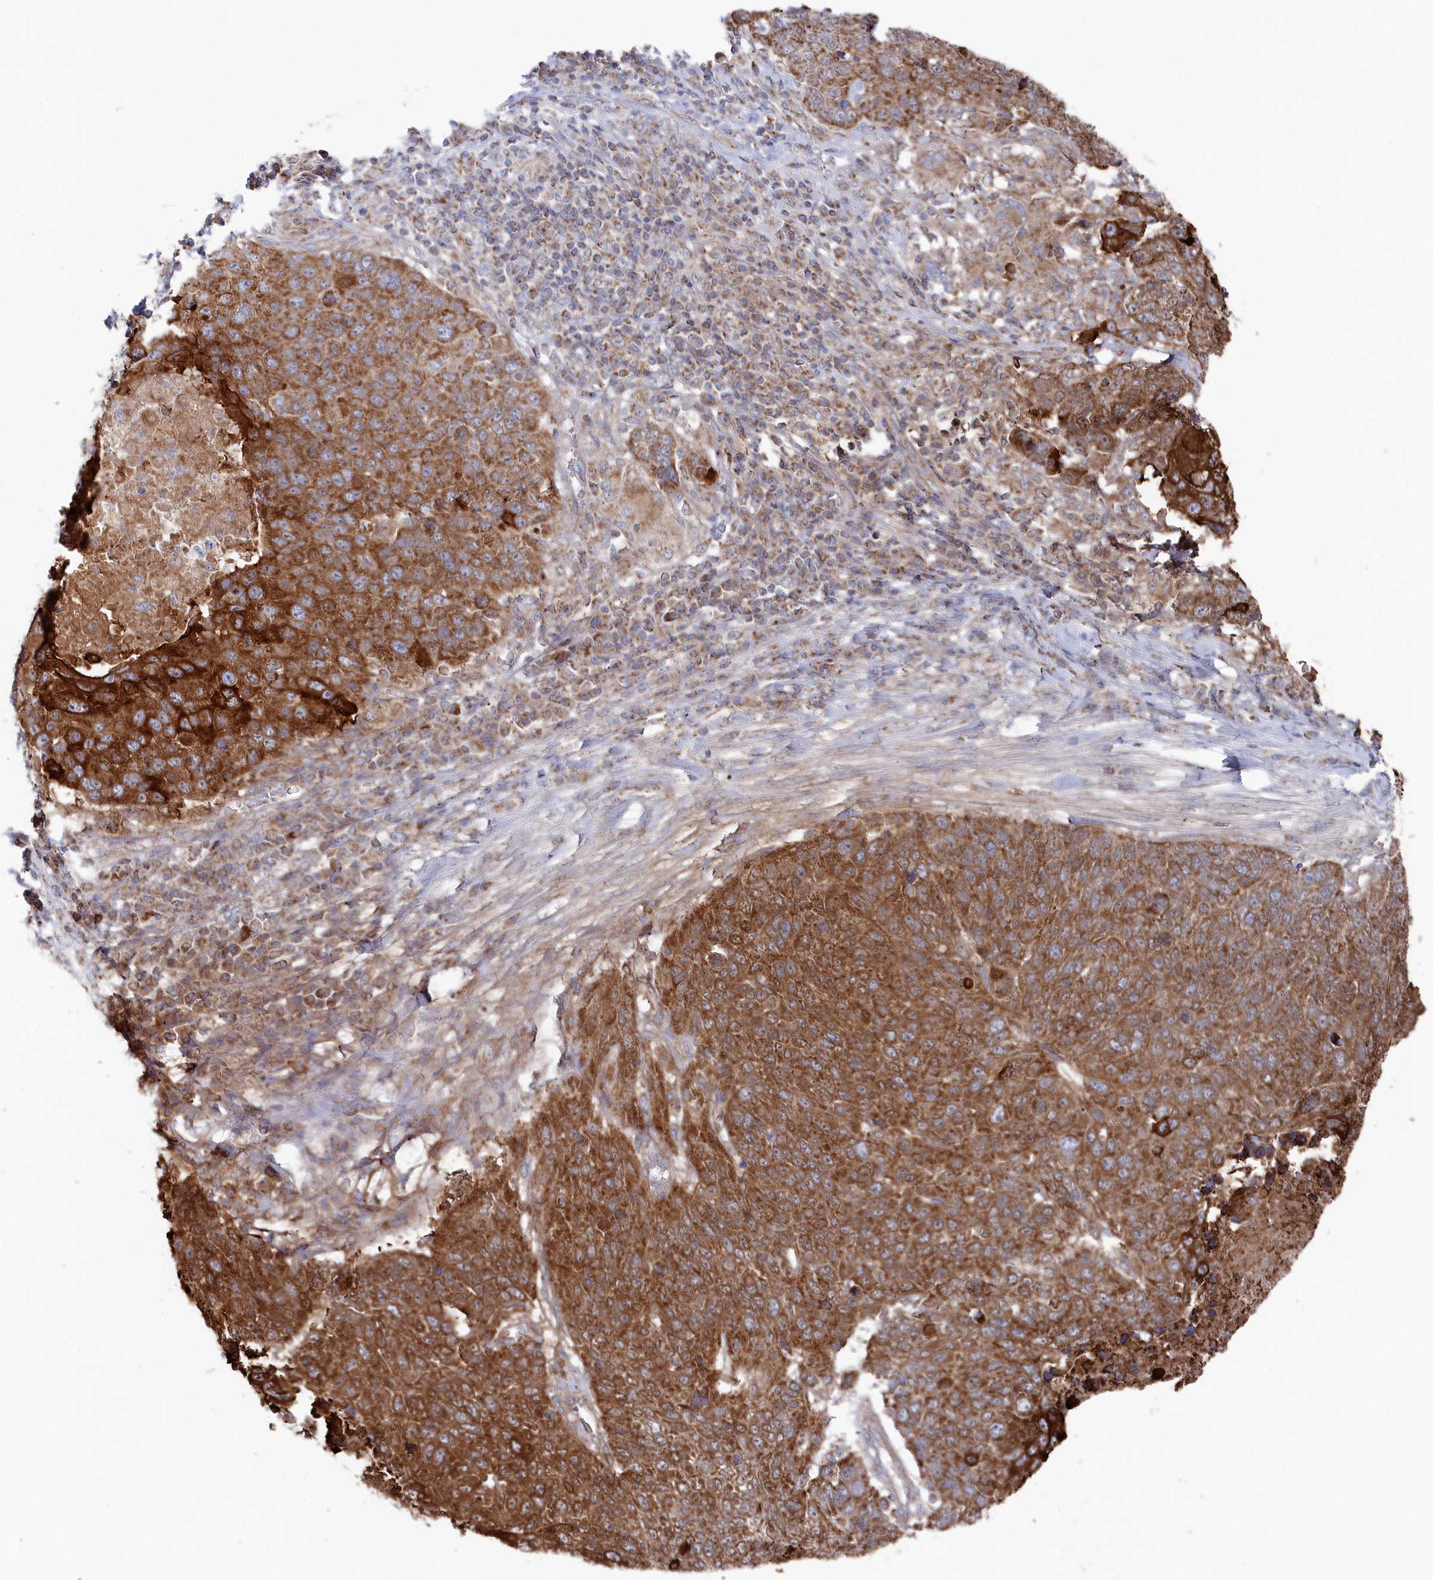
{"staining": {"intensity": "strong", "quantity": ">75%", "location": "cytoplasmic/membranous"}, "tissue": "lung cancer", "cell_type": "Tumor cells", "image_type": "cancer", "snomed": [{"axis": "morphology", "description": "Normal tissue, NOS"}, {"axis": "morphology", "description": "Squamous cell carcinoma, NOS"}, {"axis": "topography", "description": "Lymph node"}, {"axis": "topography", "description": "Lung"}], "caption": "Human lung squamous cell carcinoma stained with a protein marker displays strong staining in tumor cells.", "gene": "GLS2", "patient": {"sex": "male", "age": 66}}